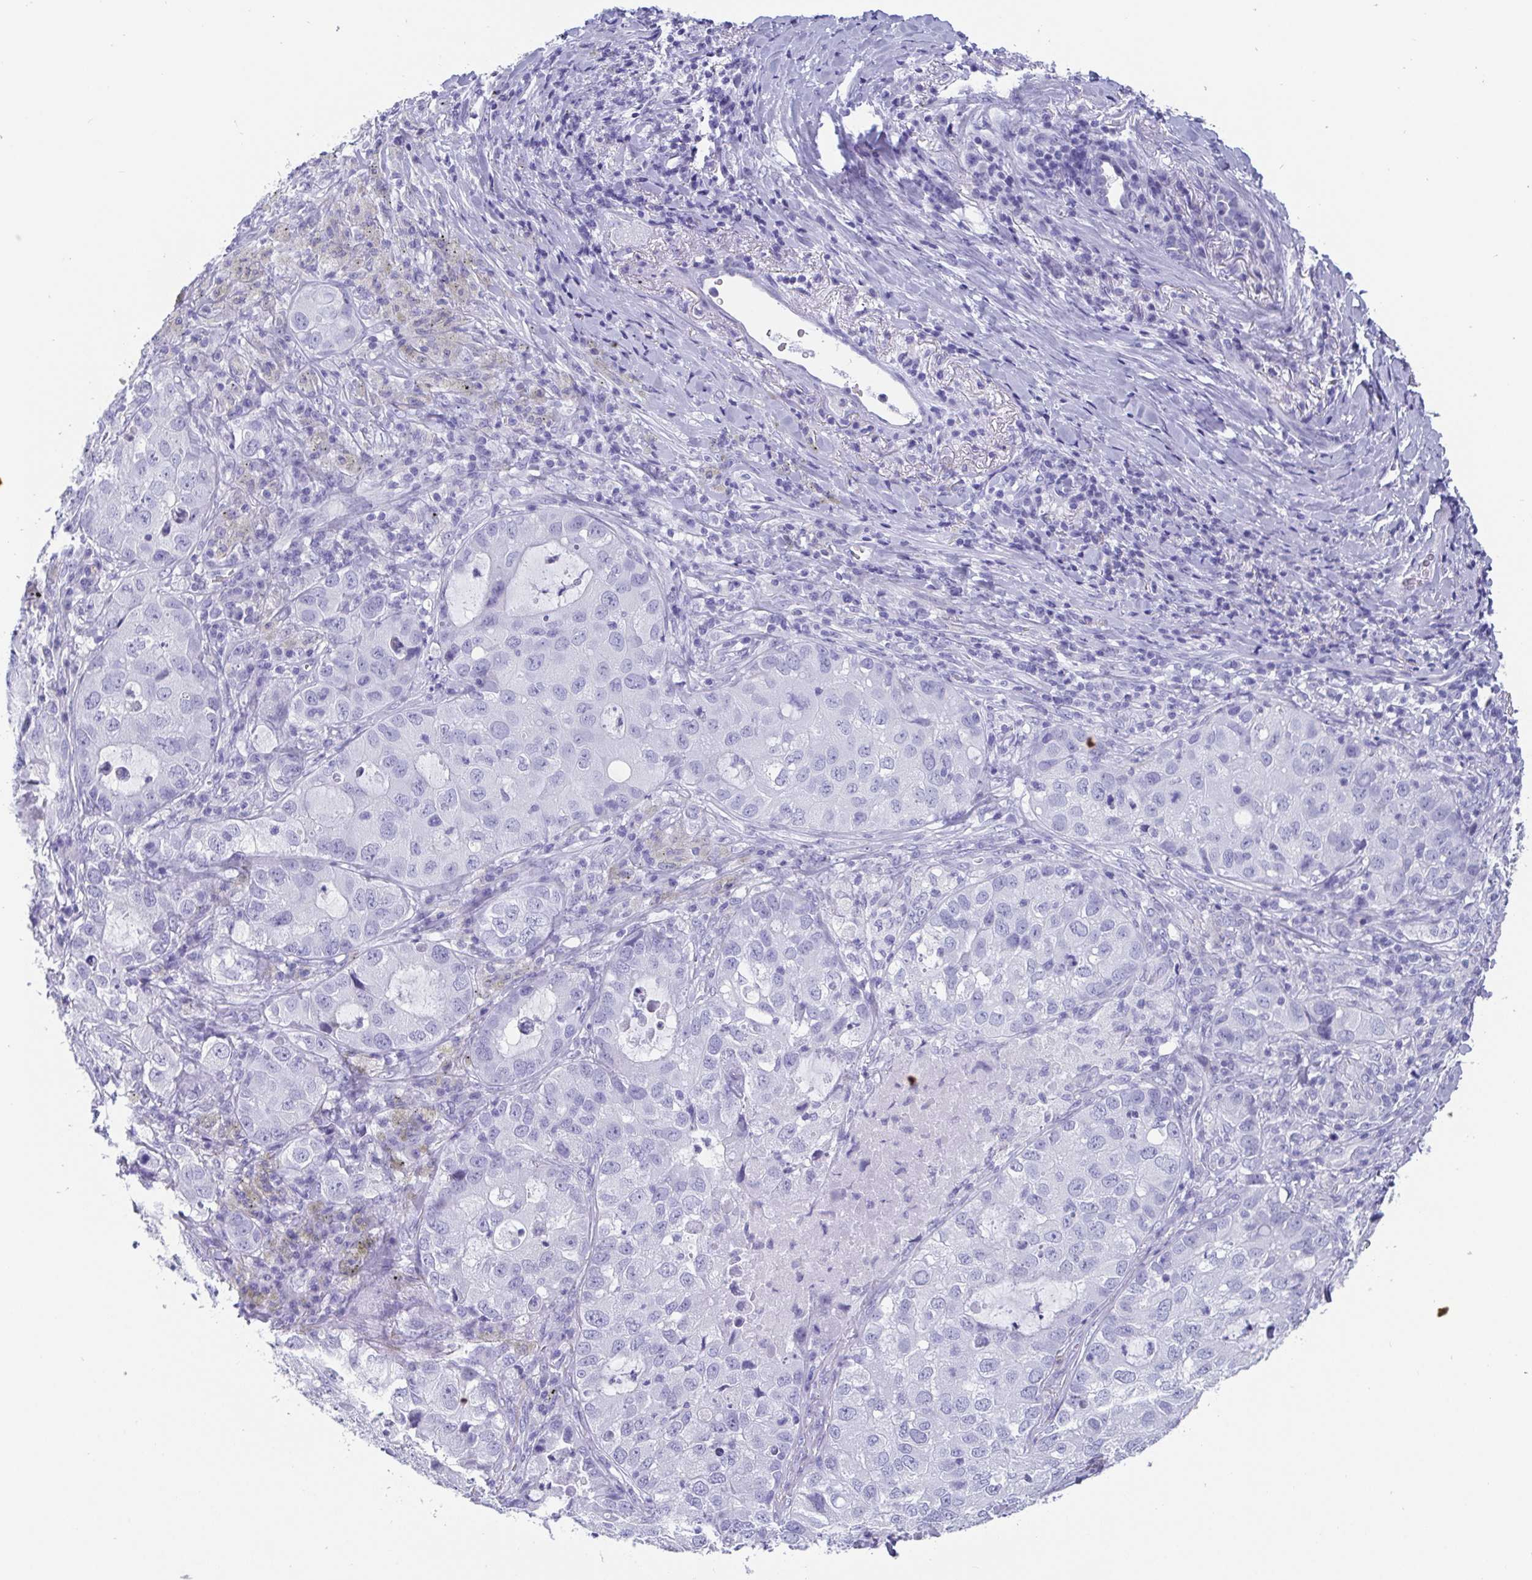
{"staining": {"intensity": "negative", "quantity": "none", "location": "none"}, "tissue": "lung cancer", "cell_type": "Tumor cells", "image_type": "cancer", "snomed": [{"axis": "morphology", "description": "Normal morphology"}, {"axis": "morphology", "description": "Adenocarcinoma, NOS"}, {"axis": "topography", "description": "Lymph node"}, {"axis": "topography", "description": "Lung"}], "caption": "Immunohistochemical staining of lung adenocarcinoma exhibits no significant expression in tumor cells. (Stains: DAB immunohistochemistry with hematoxylin counter stain, Microscopy: brightfield microscopy at high magnification).", "gene": "SCGN", "patient": {"sex": "female", "age": 51}}